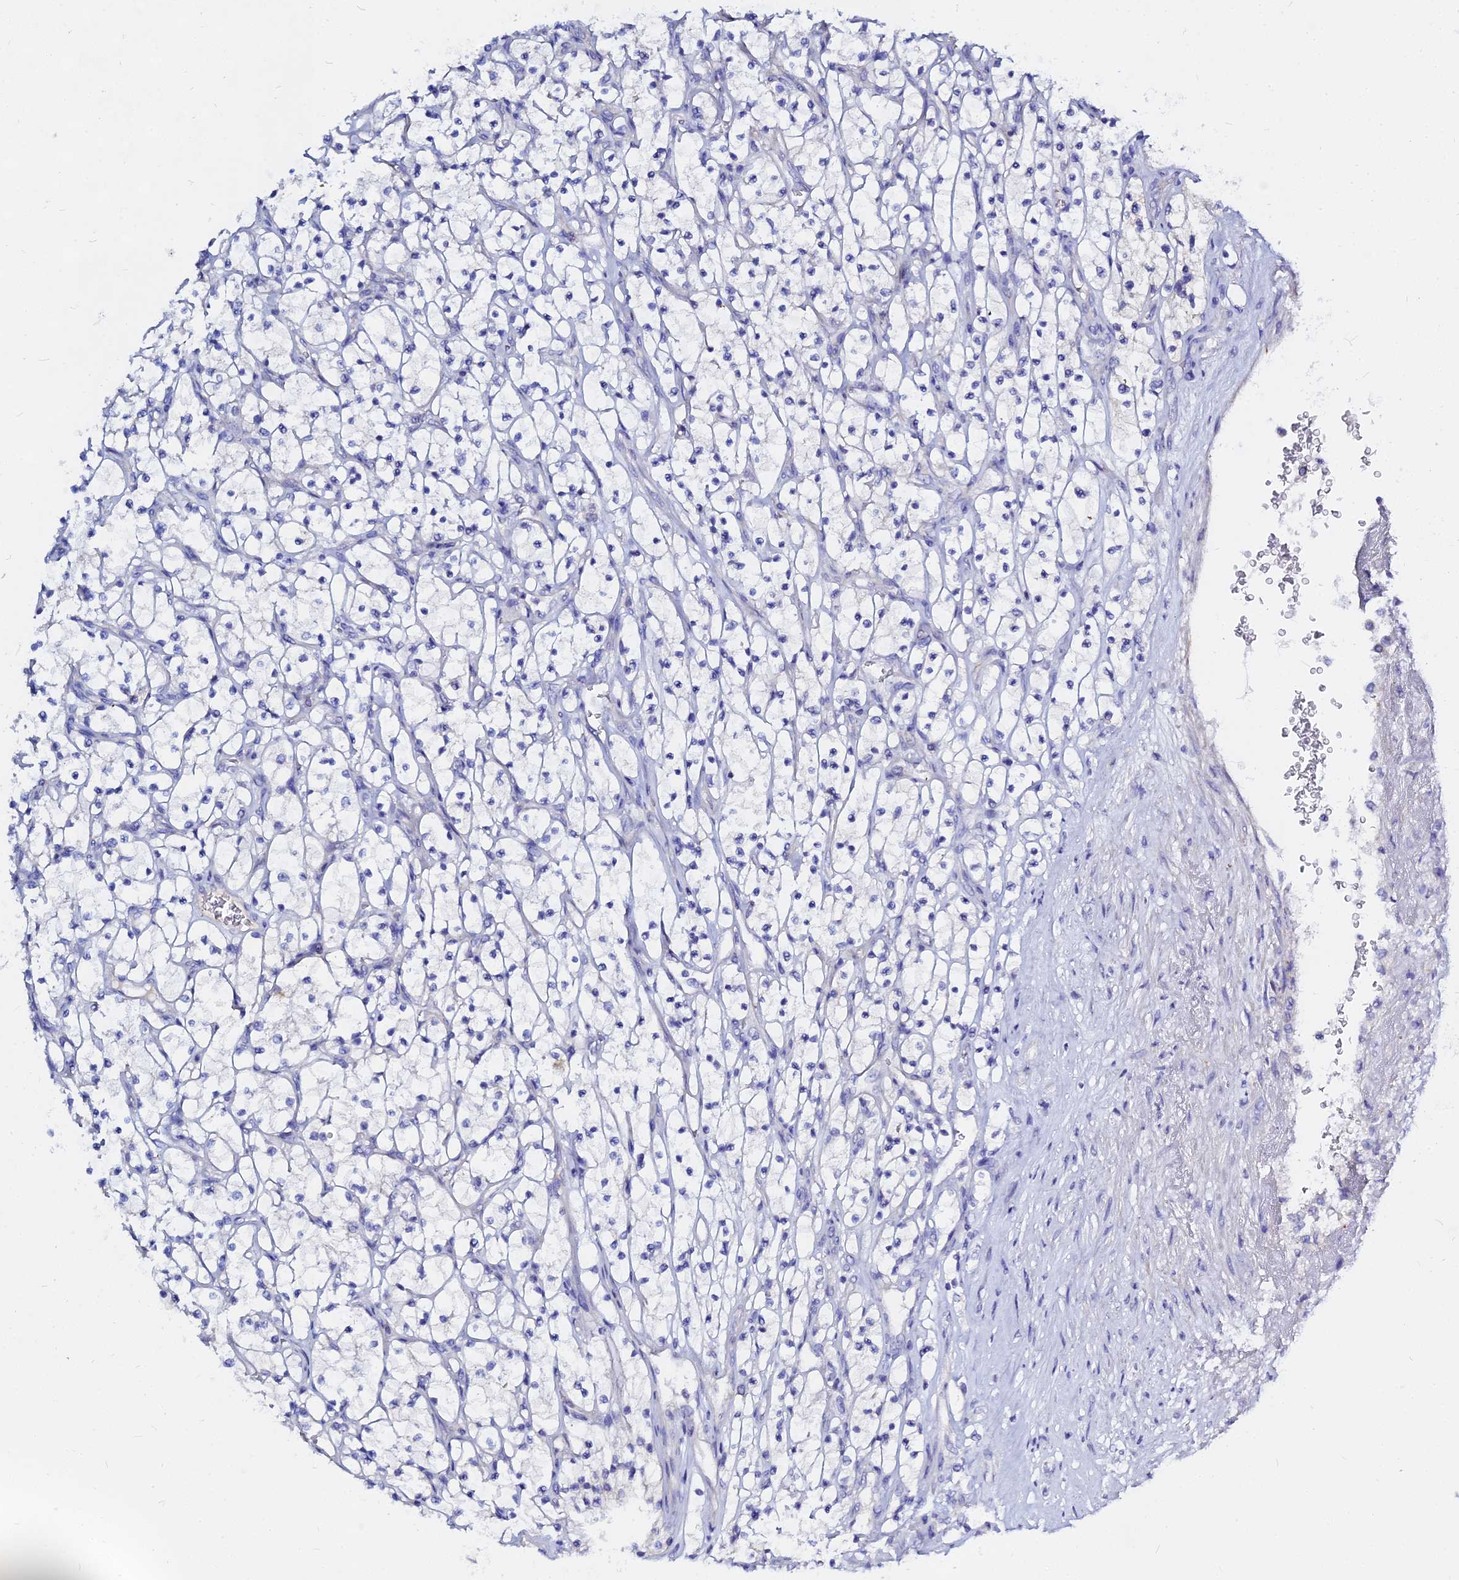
{"staining": {"intensity": "negative", "quantity": "none", "location": "none"}, "tissue": "renal cancer", "cell_type": "Tumor cells", "image_type": "cancer", "snomed": [{"axis": "morphology", "description": "Adenocarcinoma, NOS"}, {"axis": "topography", "description": "Kidney"}], "caption": "Renal cancer stained for a protein using IHC exhibits no positivity tumor cells.", "gene": "ZNF552", "patient": {"sex": "female", "age": 69}}